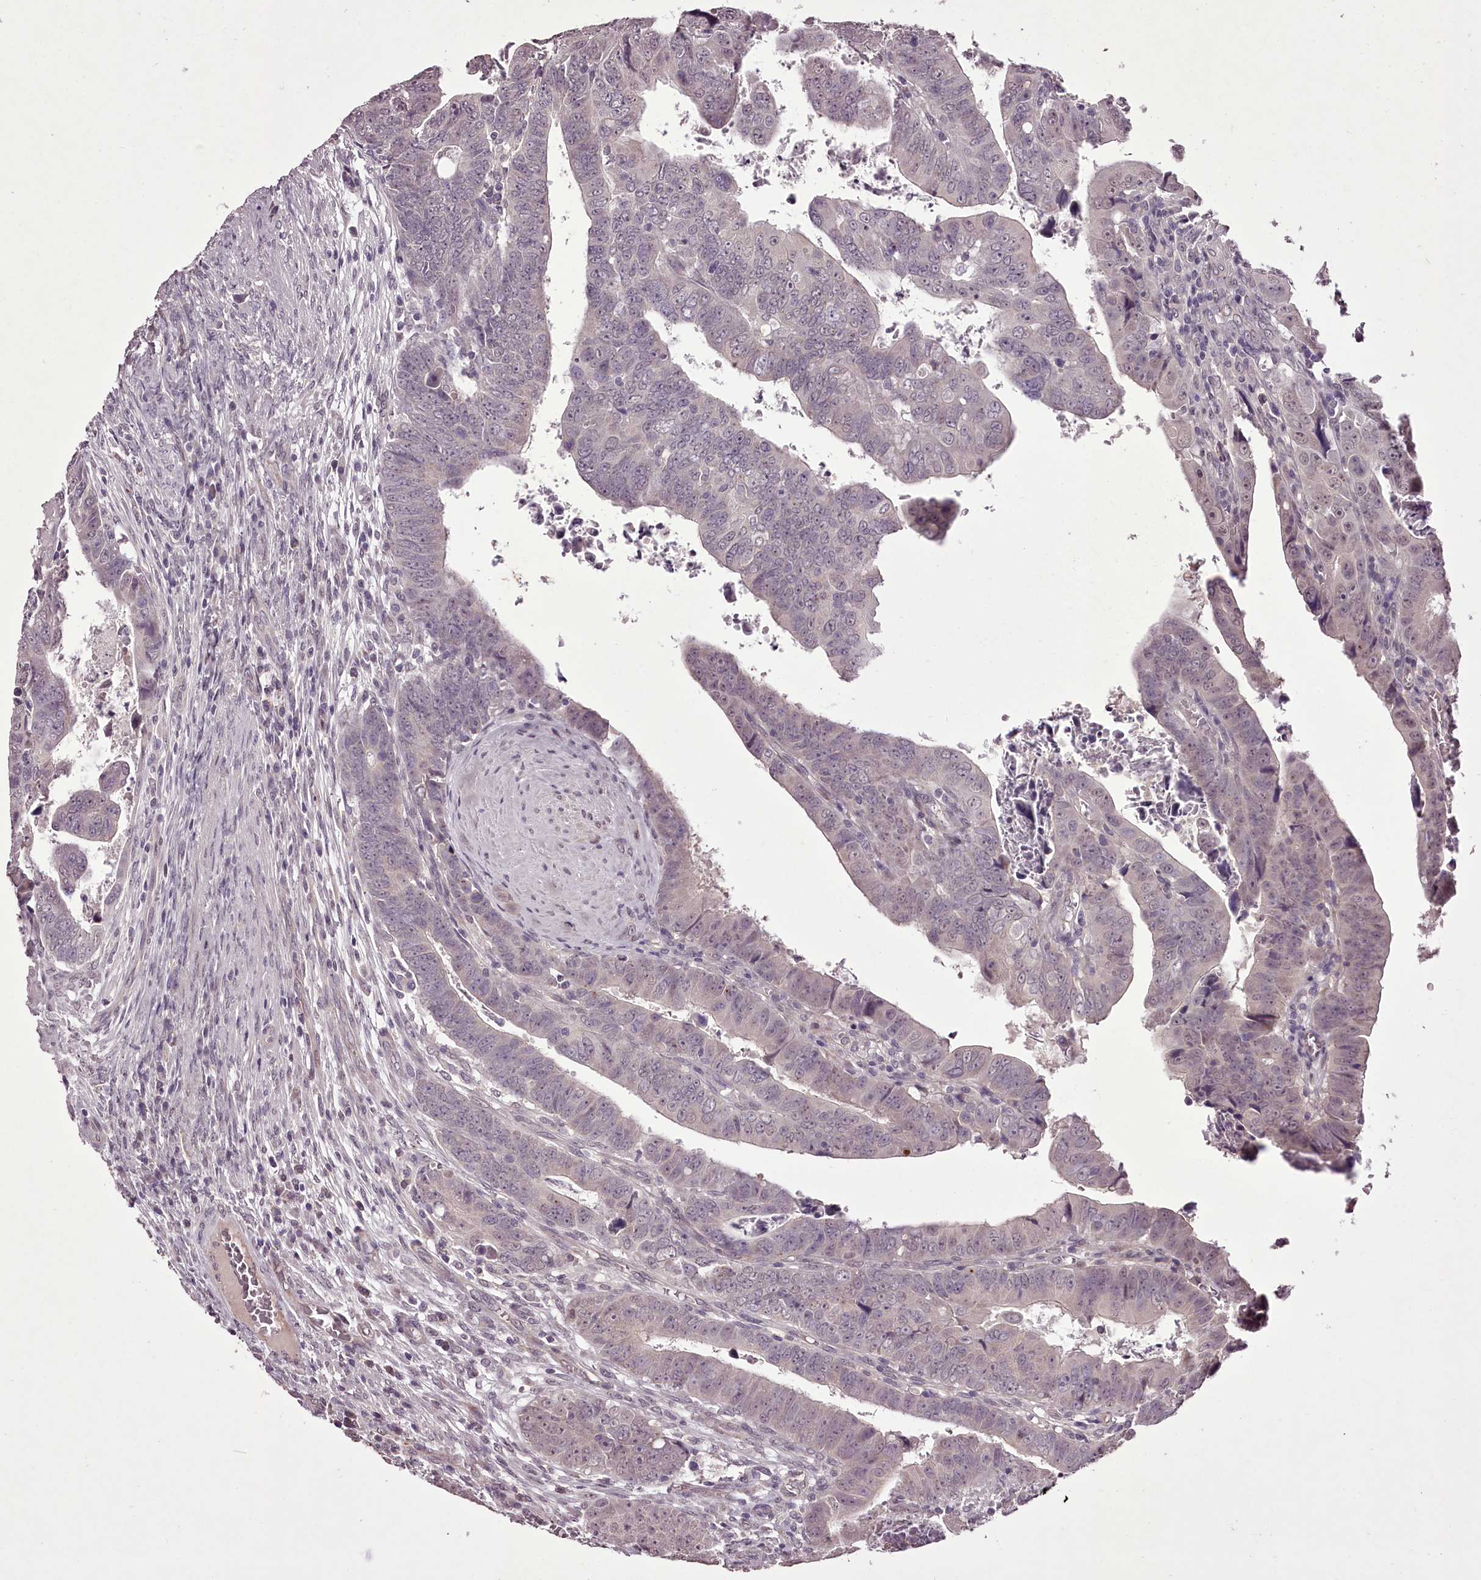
{"staining": {"intensity": "negative", "quantity": "none", "location": "none"}, "tissue": "colorectal cancer", "cell_type": "Tumor cells", "image_type": "cancer", "snomed": [{"axis": "morphology", "description": "Normal tissue, NOS"}, {"axis": "morphology", "description": "Adenocarcinoma, NOS"}, {"axis": "topography", "description": "Rectum"}], "caption": "Colorectal cancer (adenocarcinoma) was stained to show a protein in brown. There is no significant staining in tumor cells.", "gene": "C1orf56", "patient": {"sex": "female", "age": 65}}